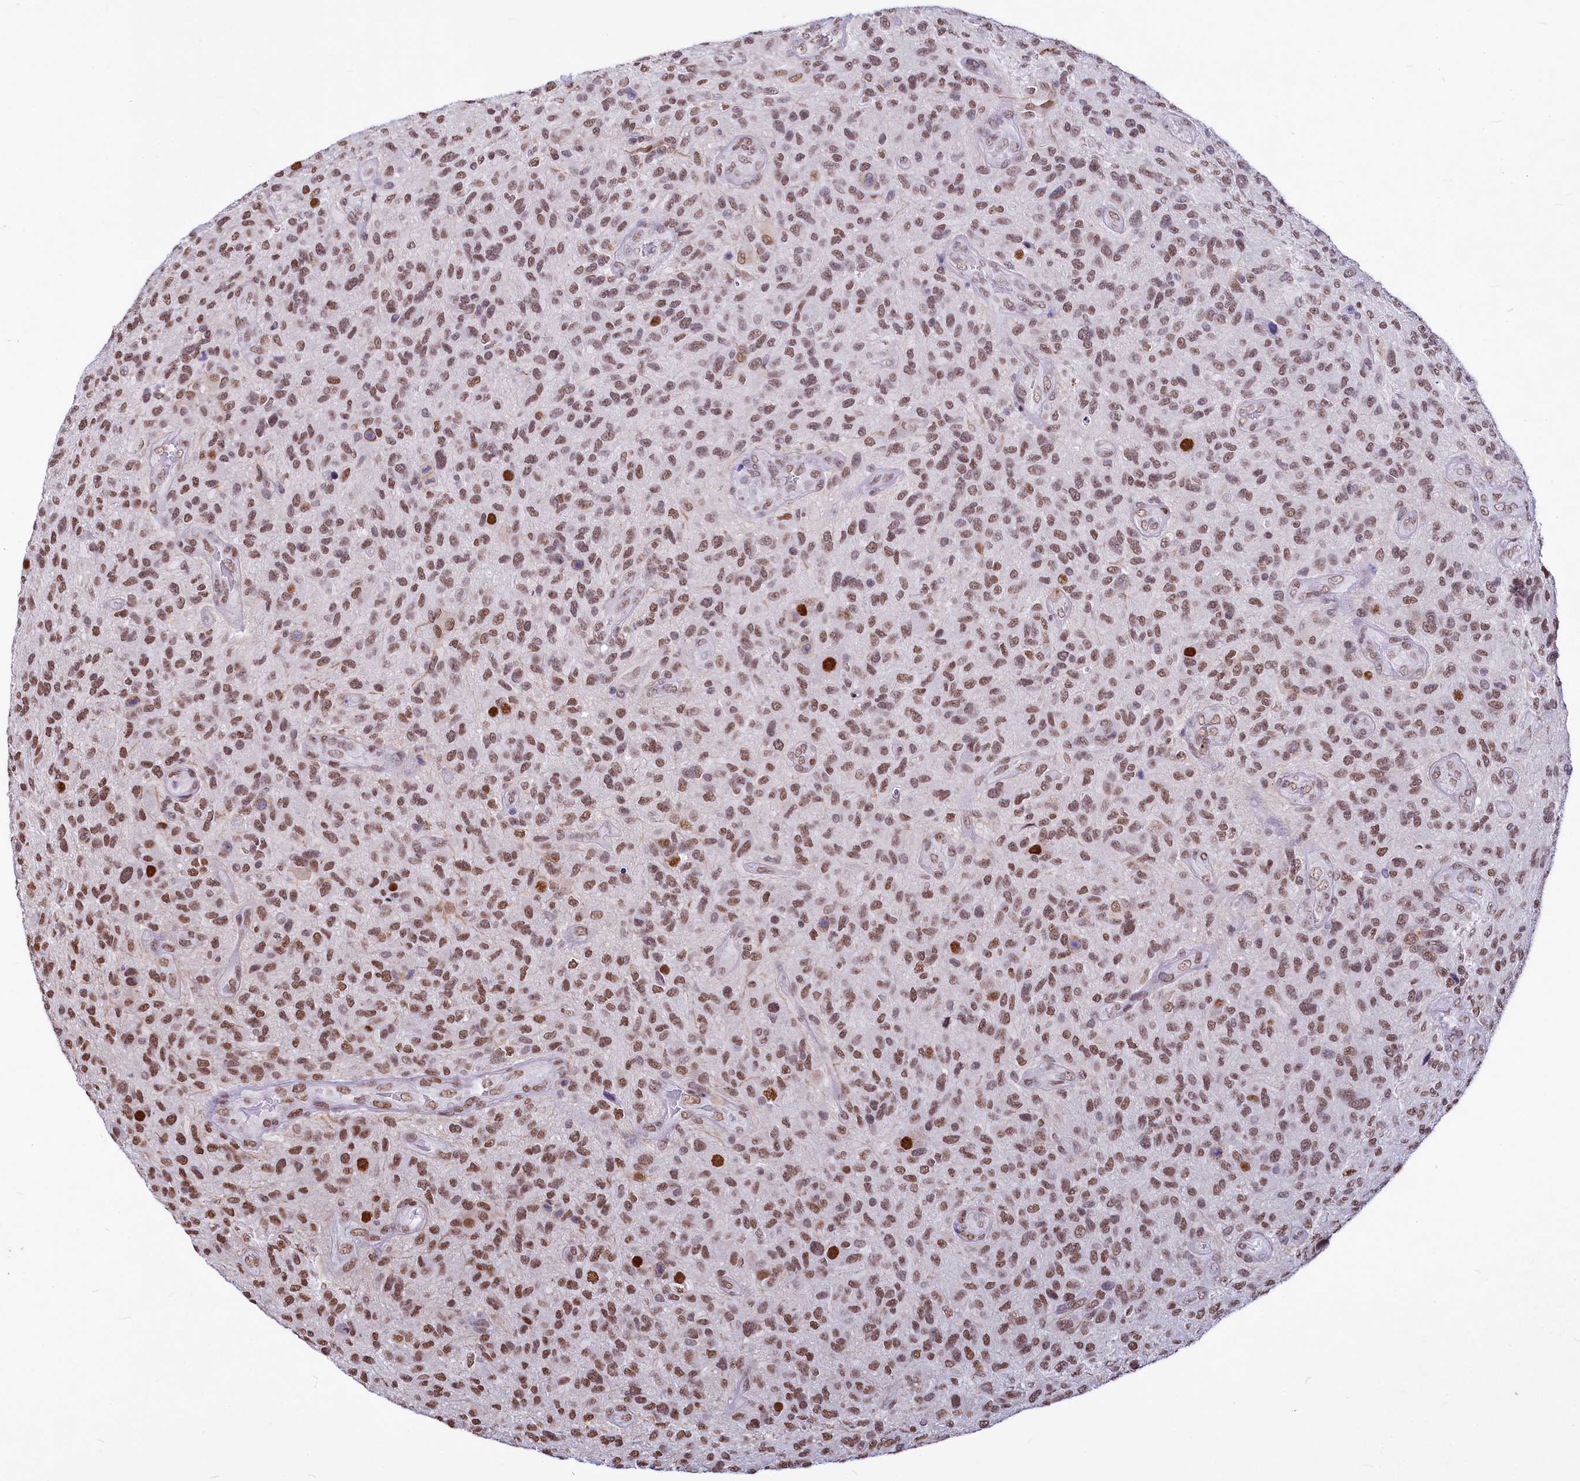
{"staining": {"intensity": "moderate", "quantity": ">75%", "location": "nuclear"}, "tissue": "glioma", "cell_type": "Tumor cells", "image_type": "cancer", "snomed": [{"axis": "morphology", "description": "Glioma, malignant, High grade"}, {"axis": "topography", "description": "Brain"}], "caption": "Immunohistochemistry photomicrograph of neoplastic tissue: human glioma stained using immunohistochemistry (IHC) exhibits medium levels of moderate protein expression localized specifically in the nuclear of tumor cells, appearing as a nuclear brown color.", "gene": "PARPBP", "patient": {"sex": "male", "age": 47}}